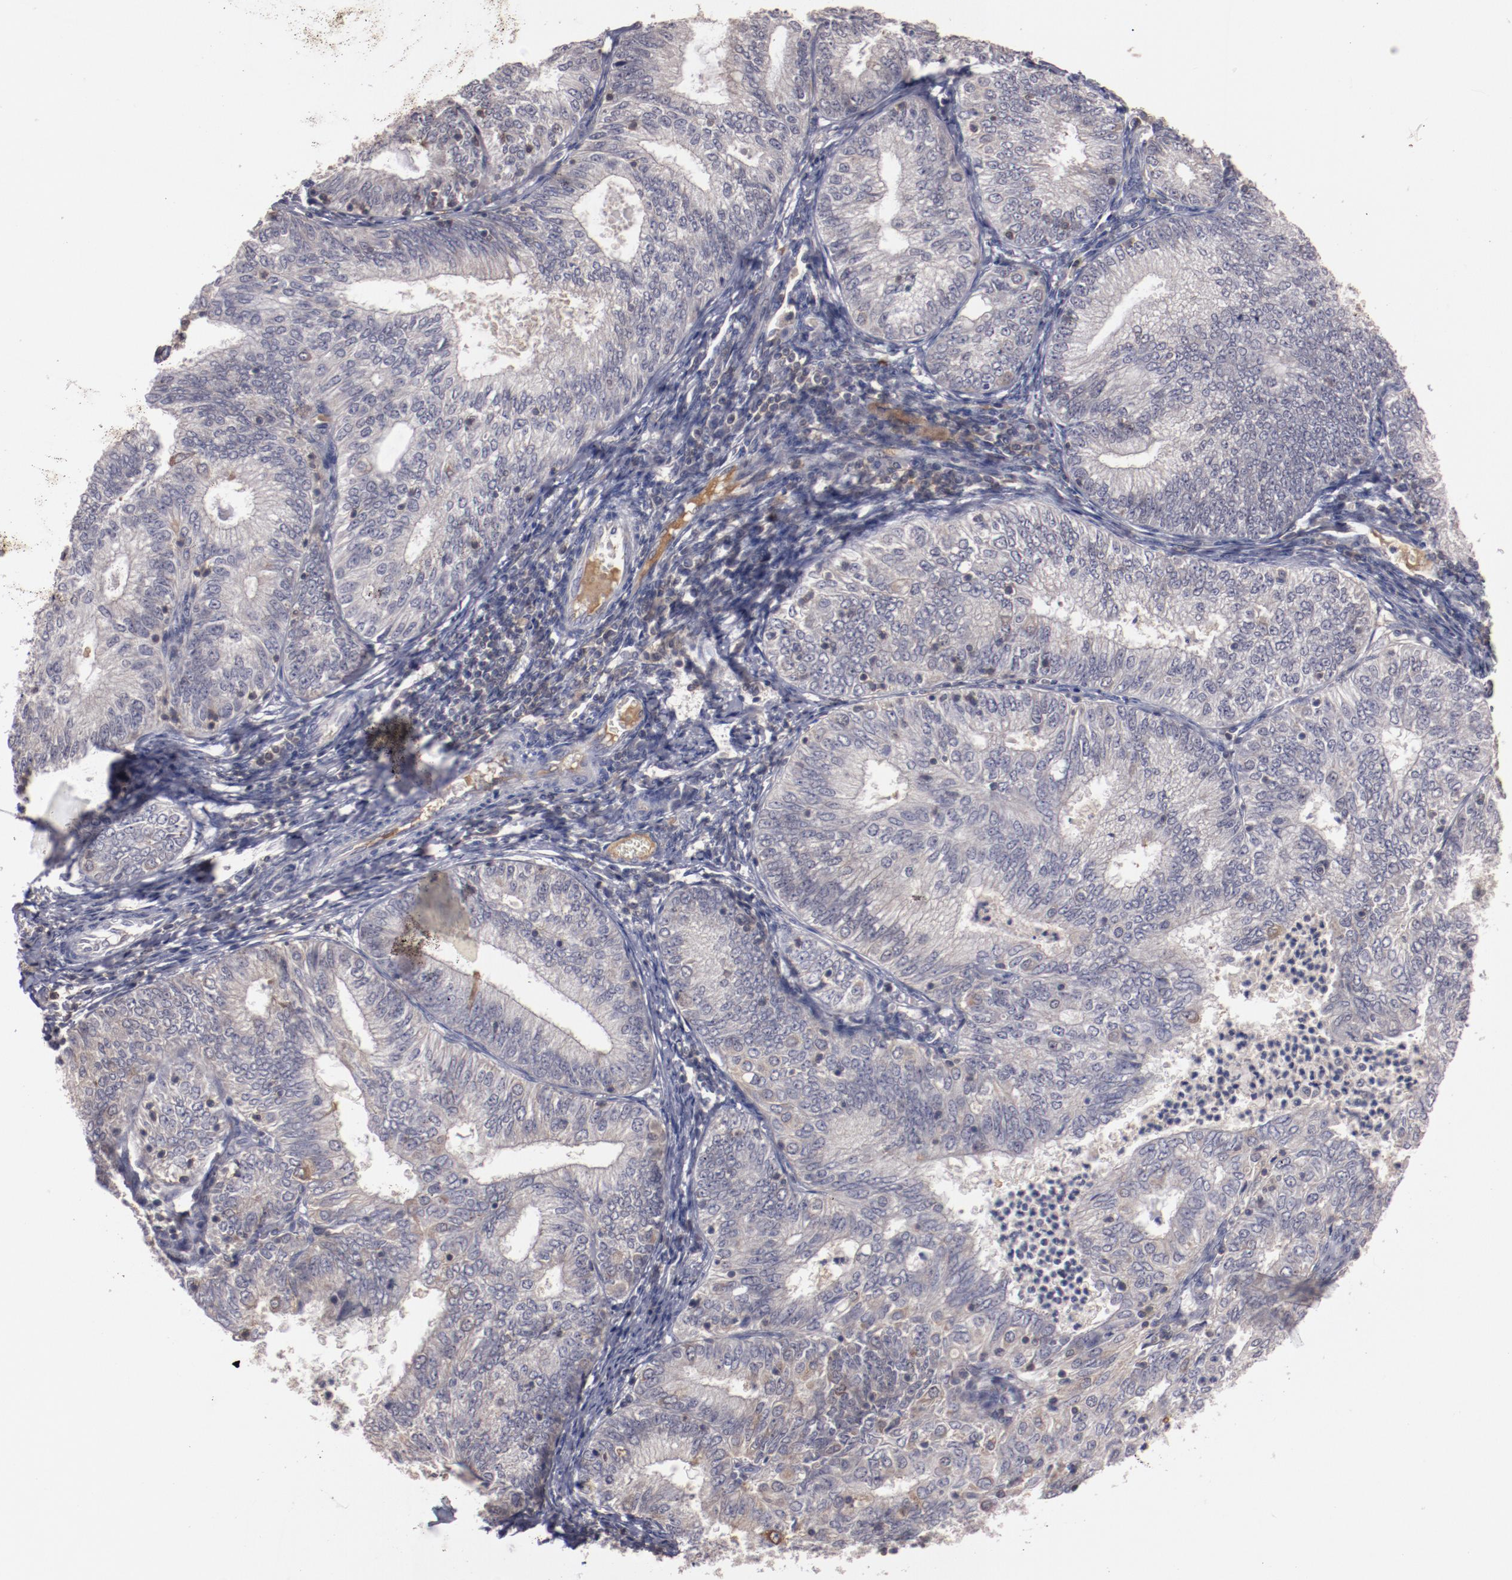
{"staining": {"intensity": "negative", "quantity": "none", "location": "none"}, "tissue": "endometrial cancer", "cell_type": "Tumor cells", "image_type": "cancer", "snomed": [{"axis": "morphology", "description": "Adenocarcinoma, NOS"}, {"axis": "topography", "description": "Endometrium"}], "caption": "Image shows no significant protein staining in tumor cells of endometrial adenocarcinoma.", "gene": "MBL2", "patient": {"sex": "female", "age": 69}}